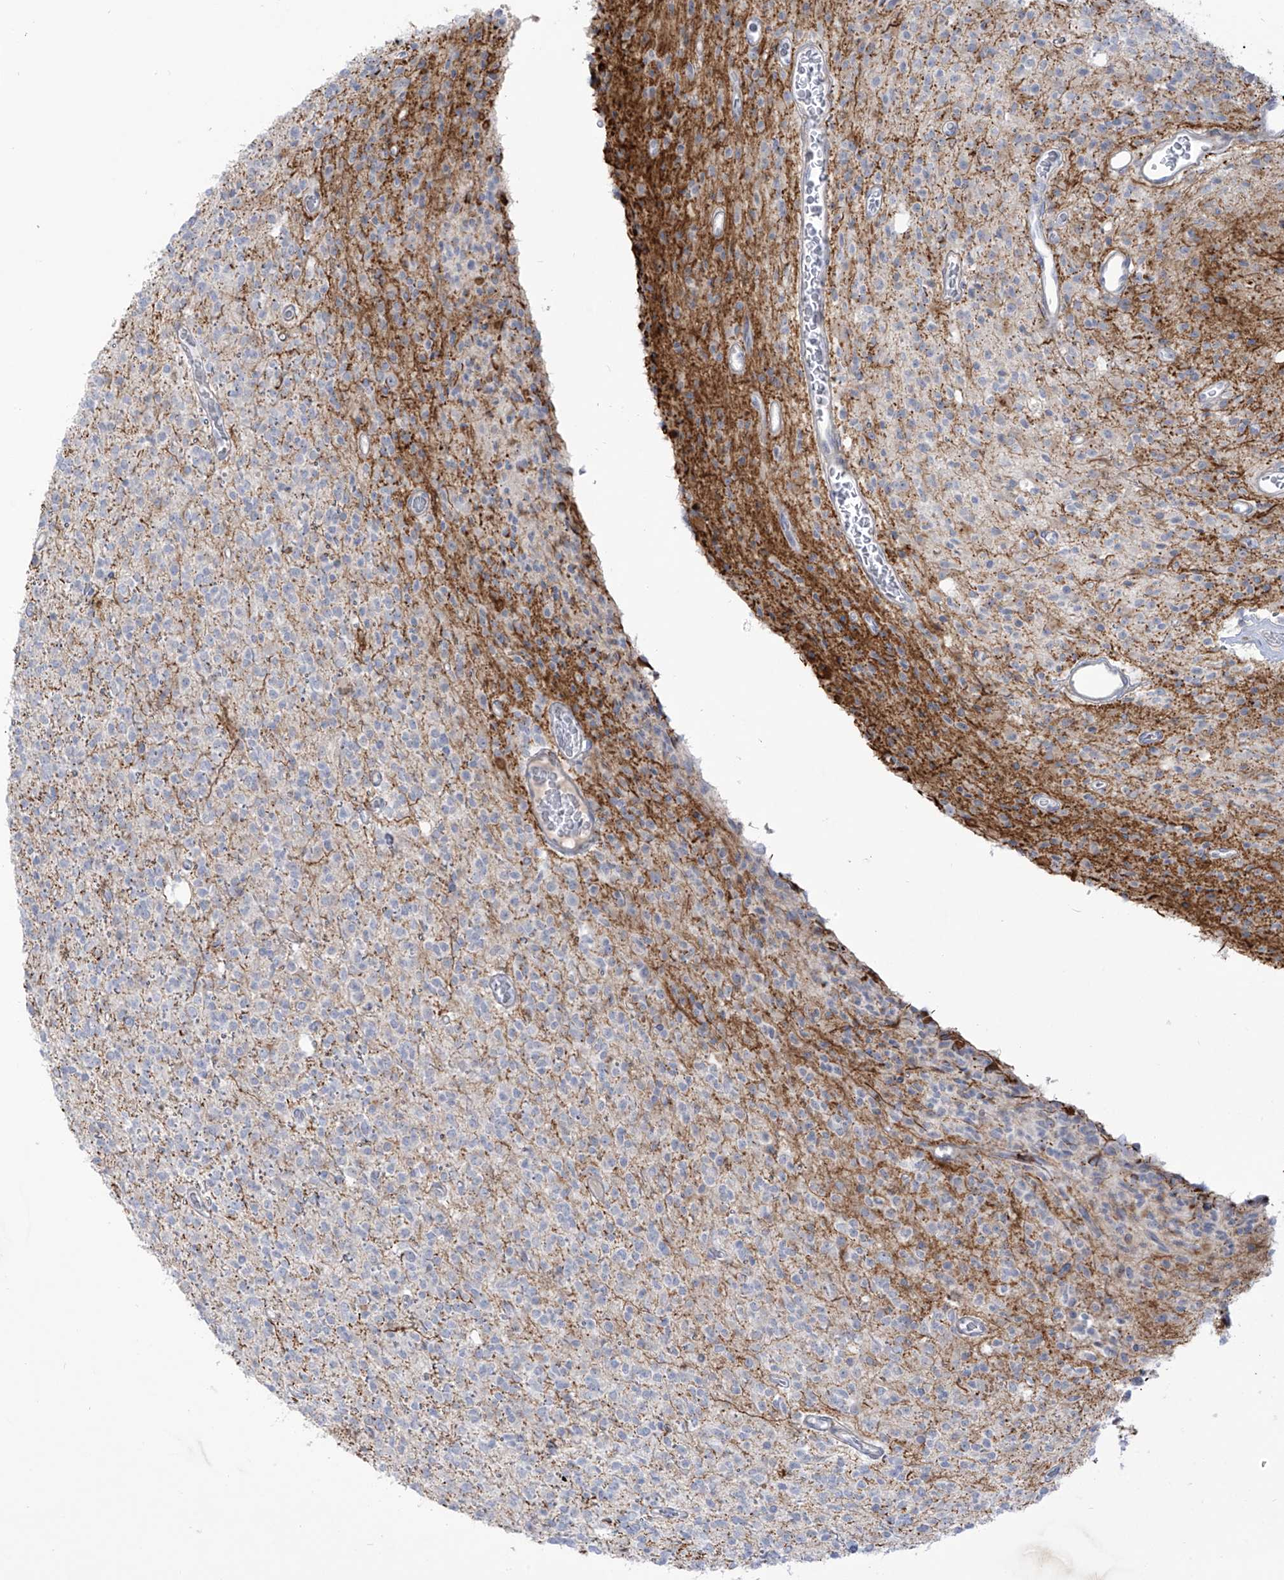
{"staining": {"intensity": "negative", "quantity": "none", "location": "none"}, "tissue": "glioma", "cell_type": "Tumor cells", "image_type": "cancer", "snomed": [{"axis": "morphology", "description": "Glioma, malignant, High grade"}, {"axis": "topography", "description": "Brain"}], "caption": "A histopathology image of high-grade glioma (malignant) stained for a protein displays no brown staining in tumor cells.", "gene": "NOTO", "patient": {"sex": "male", "age": 34}}